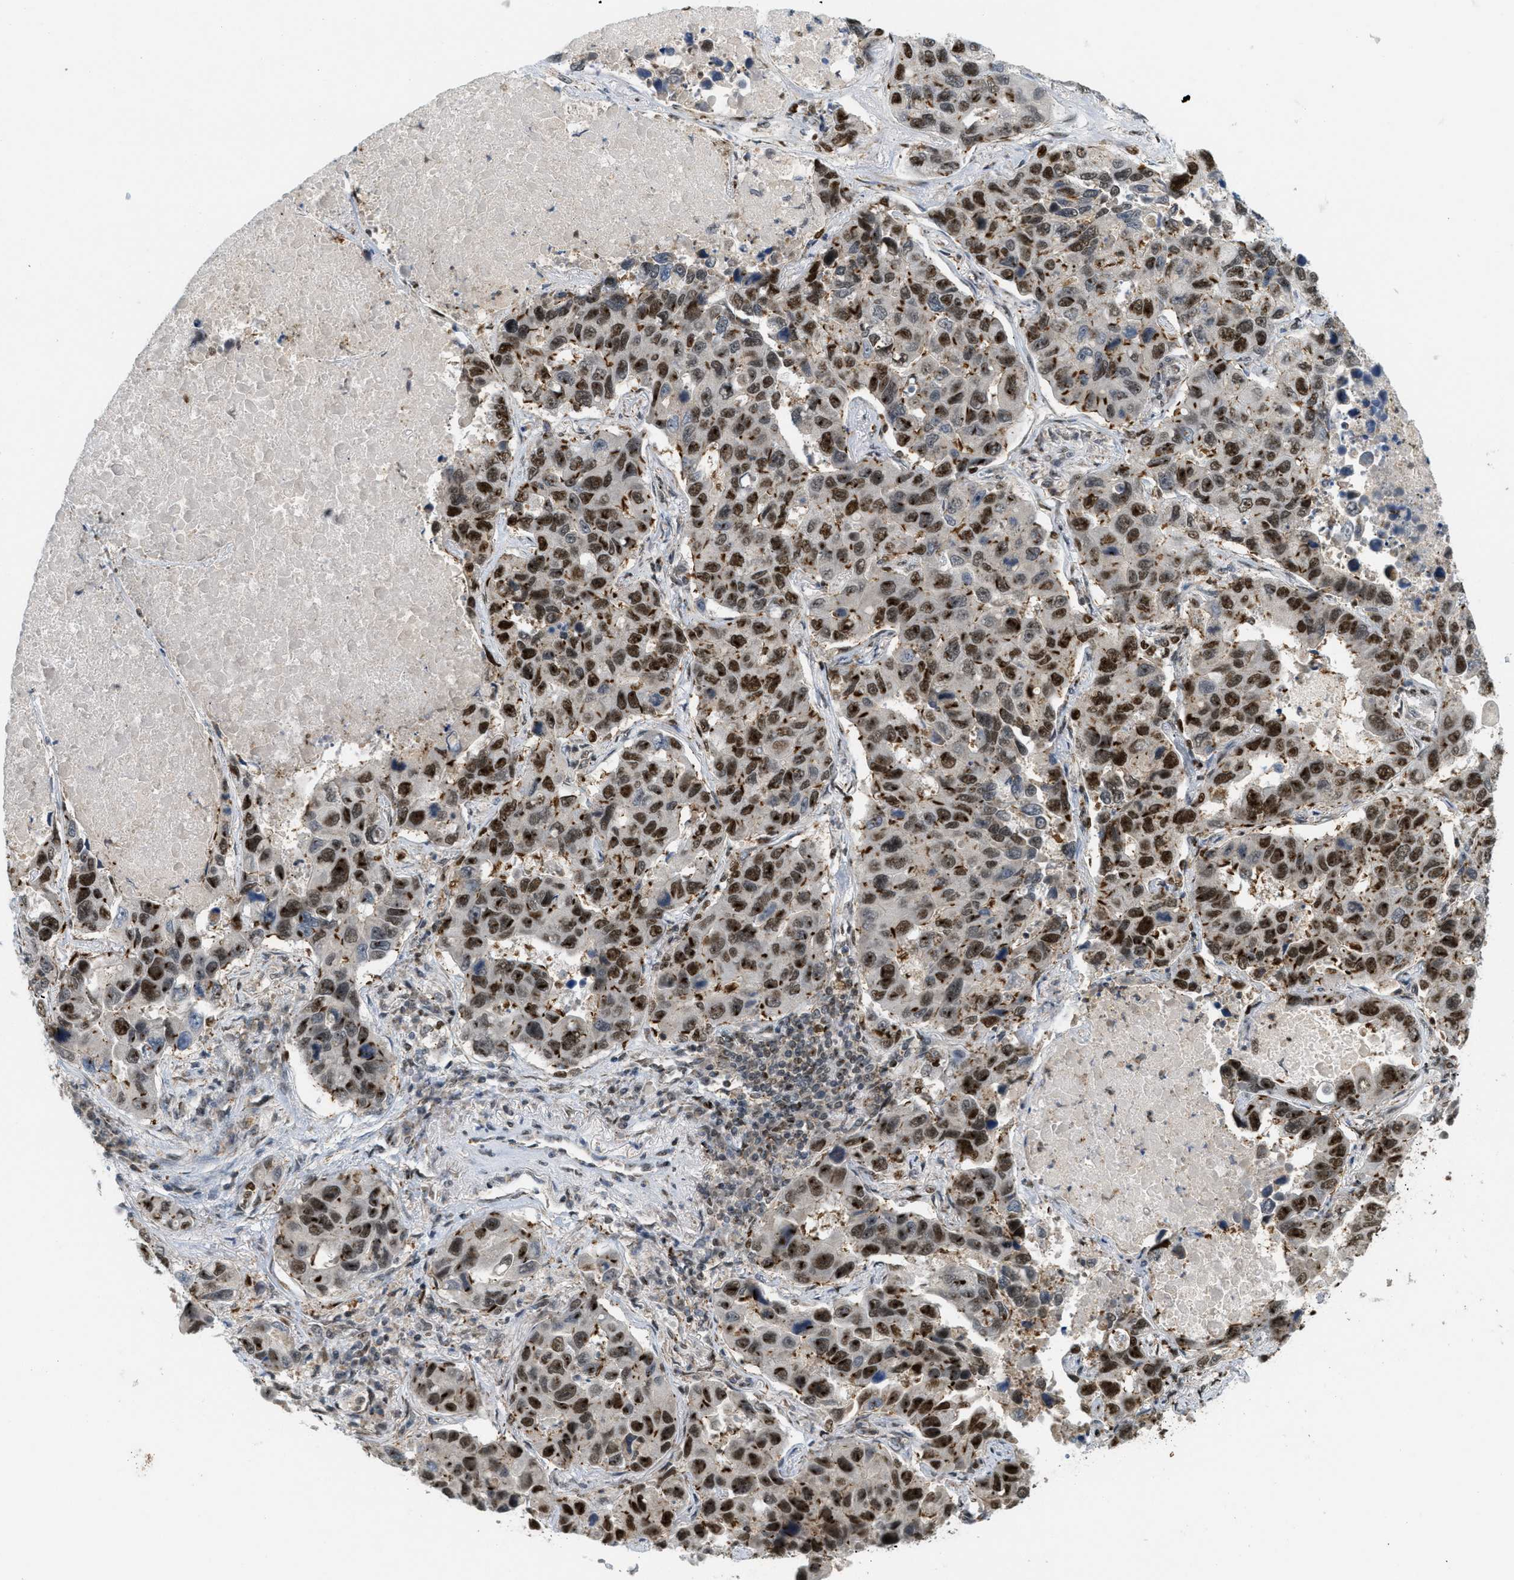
{"staining": {"intensity": "strong", "quantity": "25%-75%", "location": "nuclear"}, "tissue": "lung cancer", "cell_type": "Tumor cells", "image_type": "cancer", "snomed": [{"axis": "morphology", "description": "Adenocarcinoma, NOS"}, {"axis": "topography", "description": "Lung"}], "caption": "Brown immunohistochemical staining in lung cancer (adenocarcinoma) shows strong nuclear positivity in about 25%-75% of tumor cells.", "gene": "TLK1", "patient": {"sex": "male", "age": 64}}